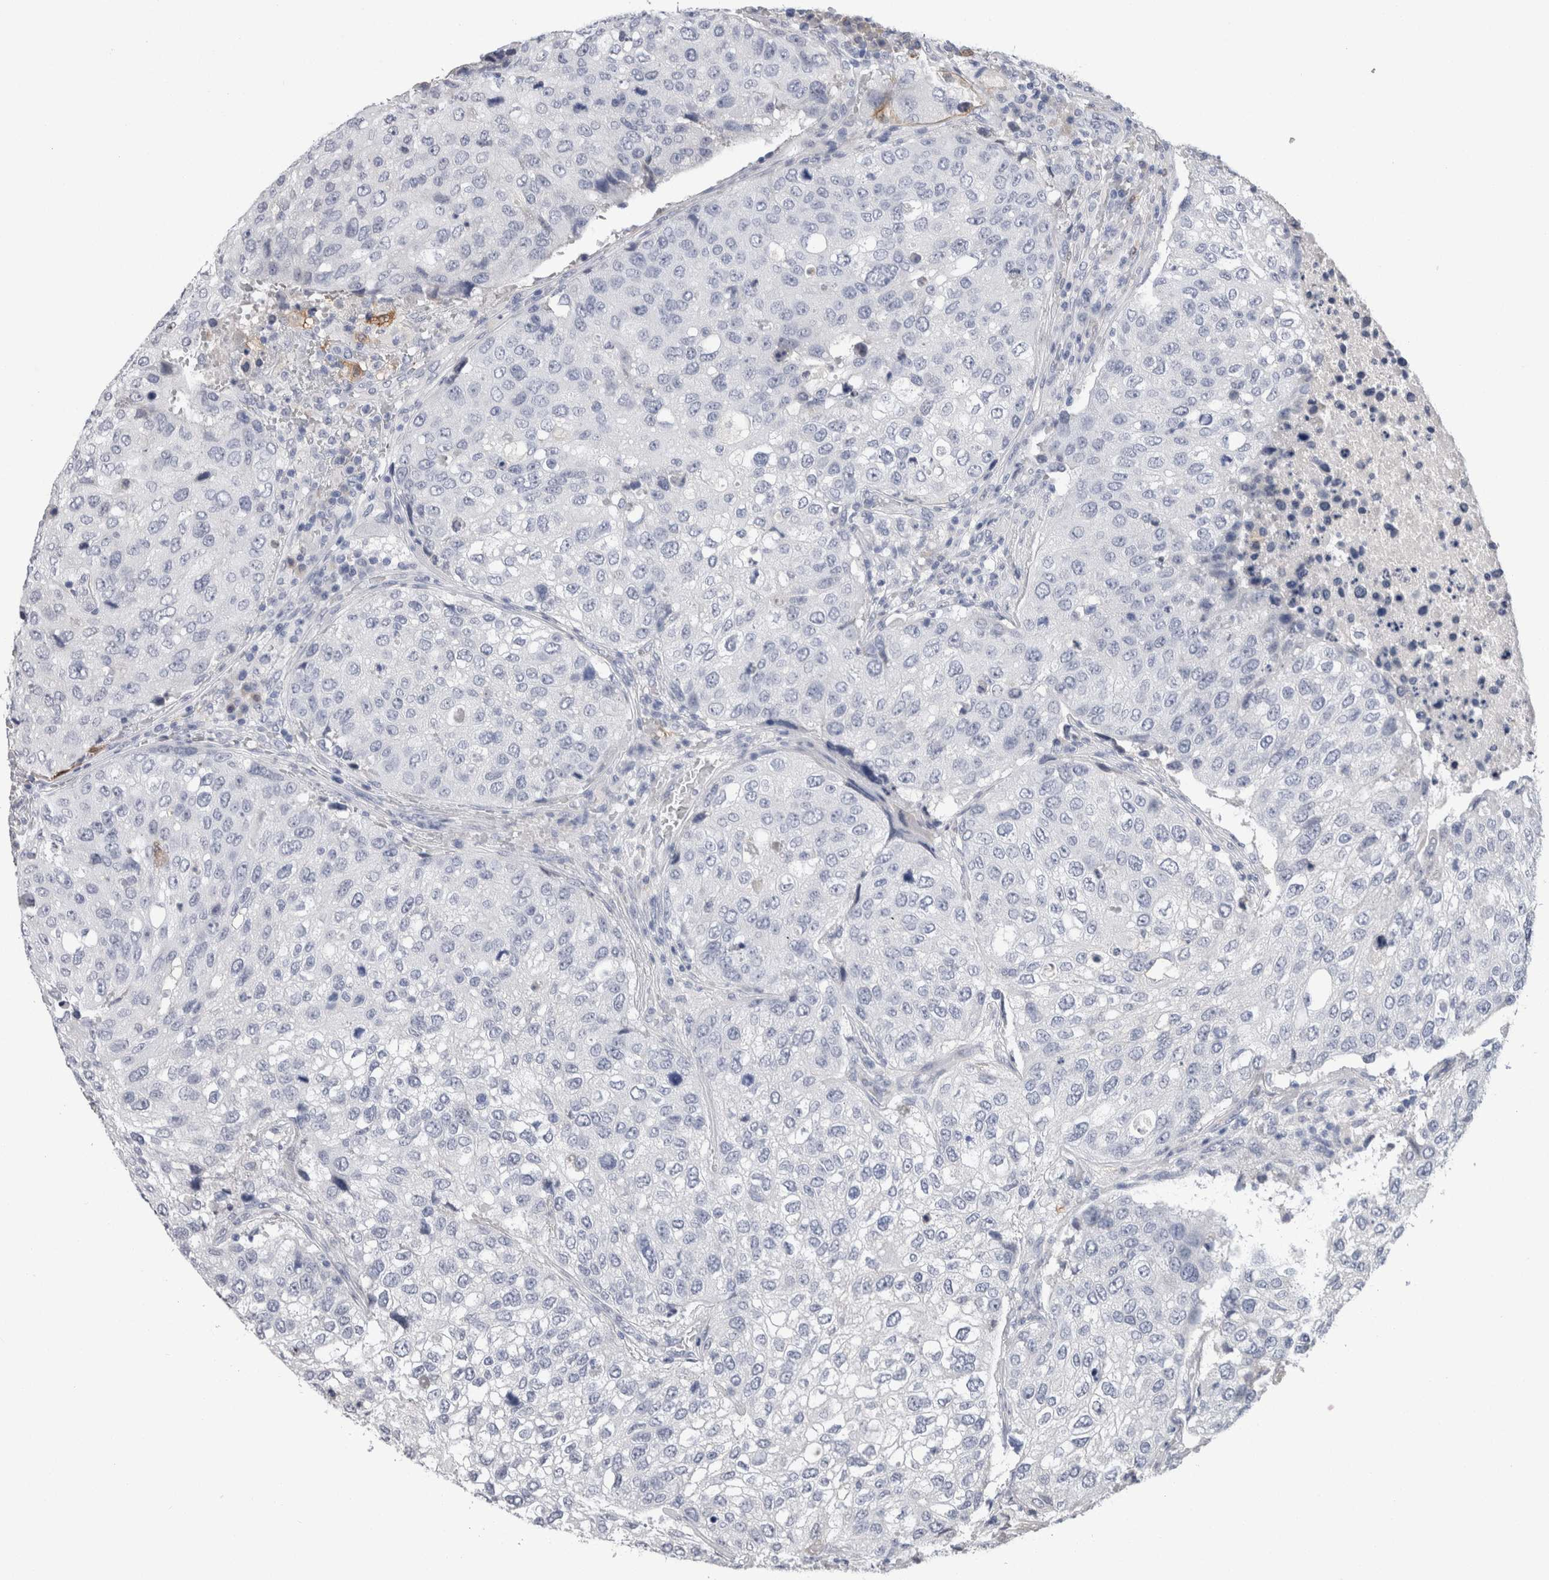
{"staining": {"intensity": "negative", "quantity": "none", "location": "none"}, "tissue": "urothelial cancer", "cell_type": "Tumor cells", "image_type": "cancer", "snomed": [{"axis": "morphology", "description": "Urothelial carcinoma, High grade"}, {"axis": "topography", "description": "Lymph node"}, {"axis": "topography", "description": "Urinary bladder"}], "caption": "Tumor cells show no significant protein expression in urothelial carcinoma (high-grade).", "gene": "FABP4", "patient": {"sex": "male", "age": 51}}